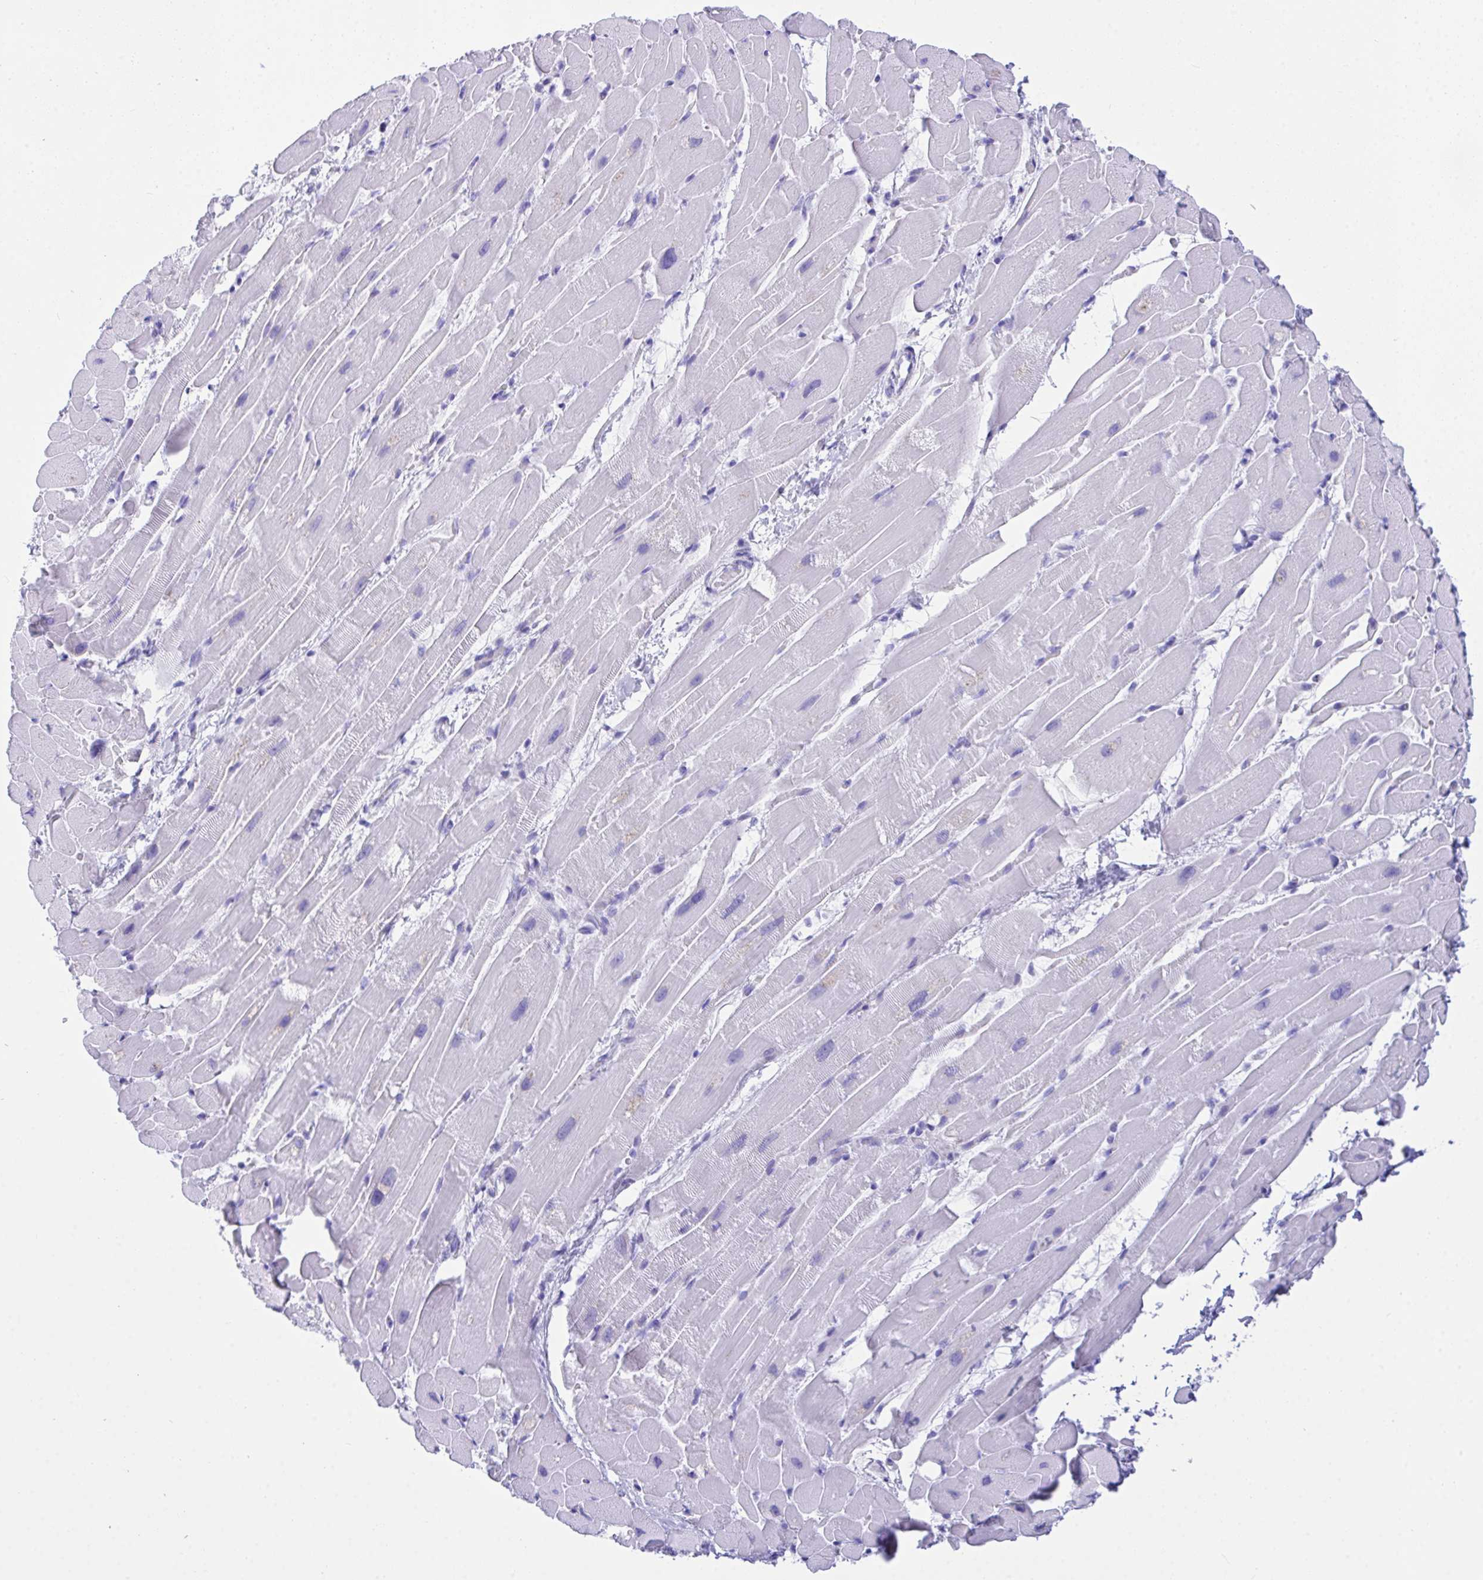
{"staining": {"intensity": "negative", "quantity": "none", "location": "none"}, "tissue": "heart muscle", "cell_type": "Cardiomyocytes", "image_type": "normal", "snomed": [{"axis": "morphology", "description": "Normal tissue, NOS"}, {"axis": "topography", "description": "Heart"}], "caption": "Immunohistochemistry (IHC) of normal human heart muscle shows no staining in cardiomyocytes. (DAB (3,3'-diaminobenzidine) immunohistochemistry, high magnification).", "gene": "BEST4", "patient": {"sex": "male", "age": 37}}